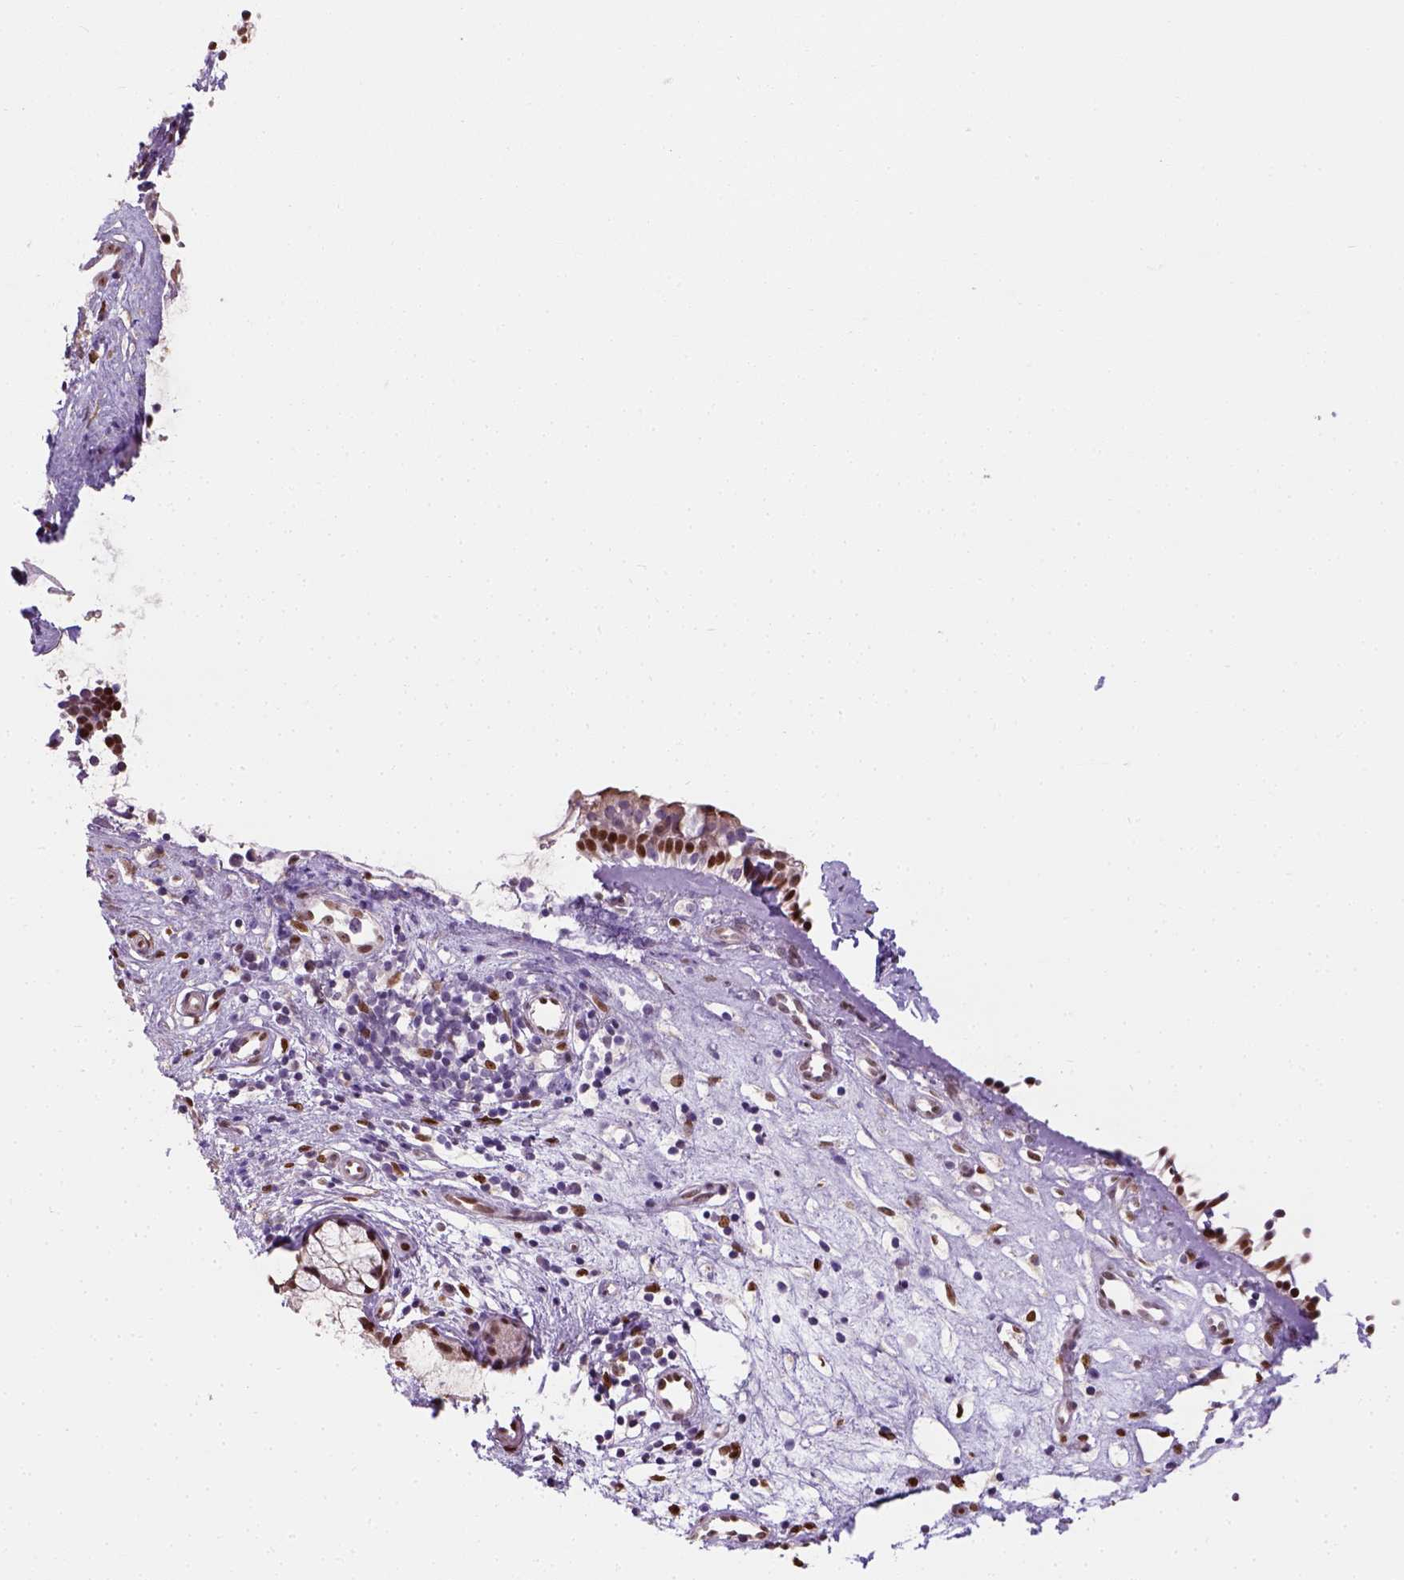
{"staining": {"intensity": "strong", "quantity": "<25%", "location": "cytoplasmic/membranous,nuclear"}, "tissue": "nasopharynx", "cell_type": "Respiratory epithelial cells", "image_type": "normal", "snomed": [{"axis": "morphology", "description": "Normal tissue, NOS"}, {"axis": "topography", "description": "Nasopharynx"}], "caption": "Immunohistochemical staining of unremarkable nasopharynx displays strong cytoplasmic/membranous,nuclear protein staining in approximately <25% of respiratory epithelial cells.", "gene": "C1orf112", "patient": {"sex": "female", "age": 52}}